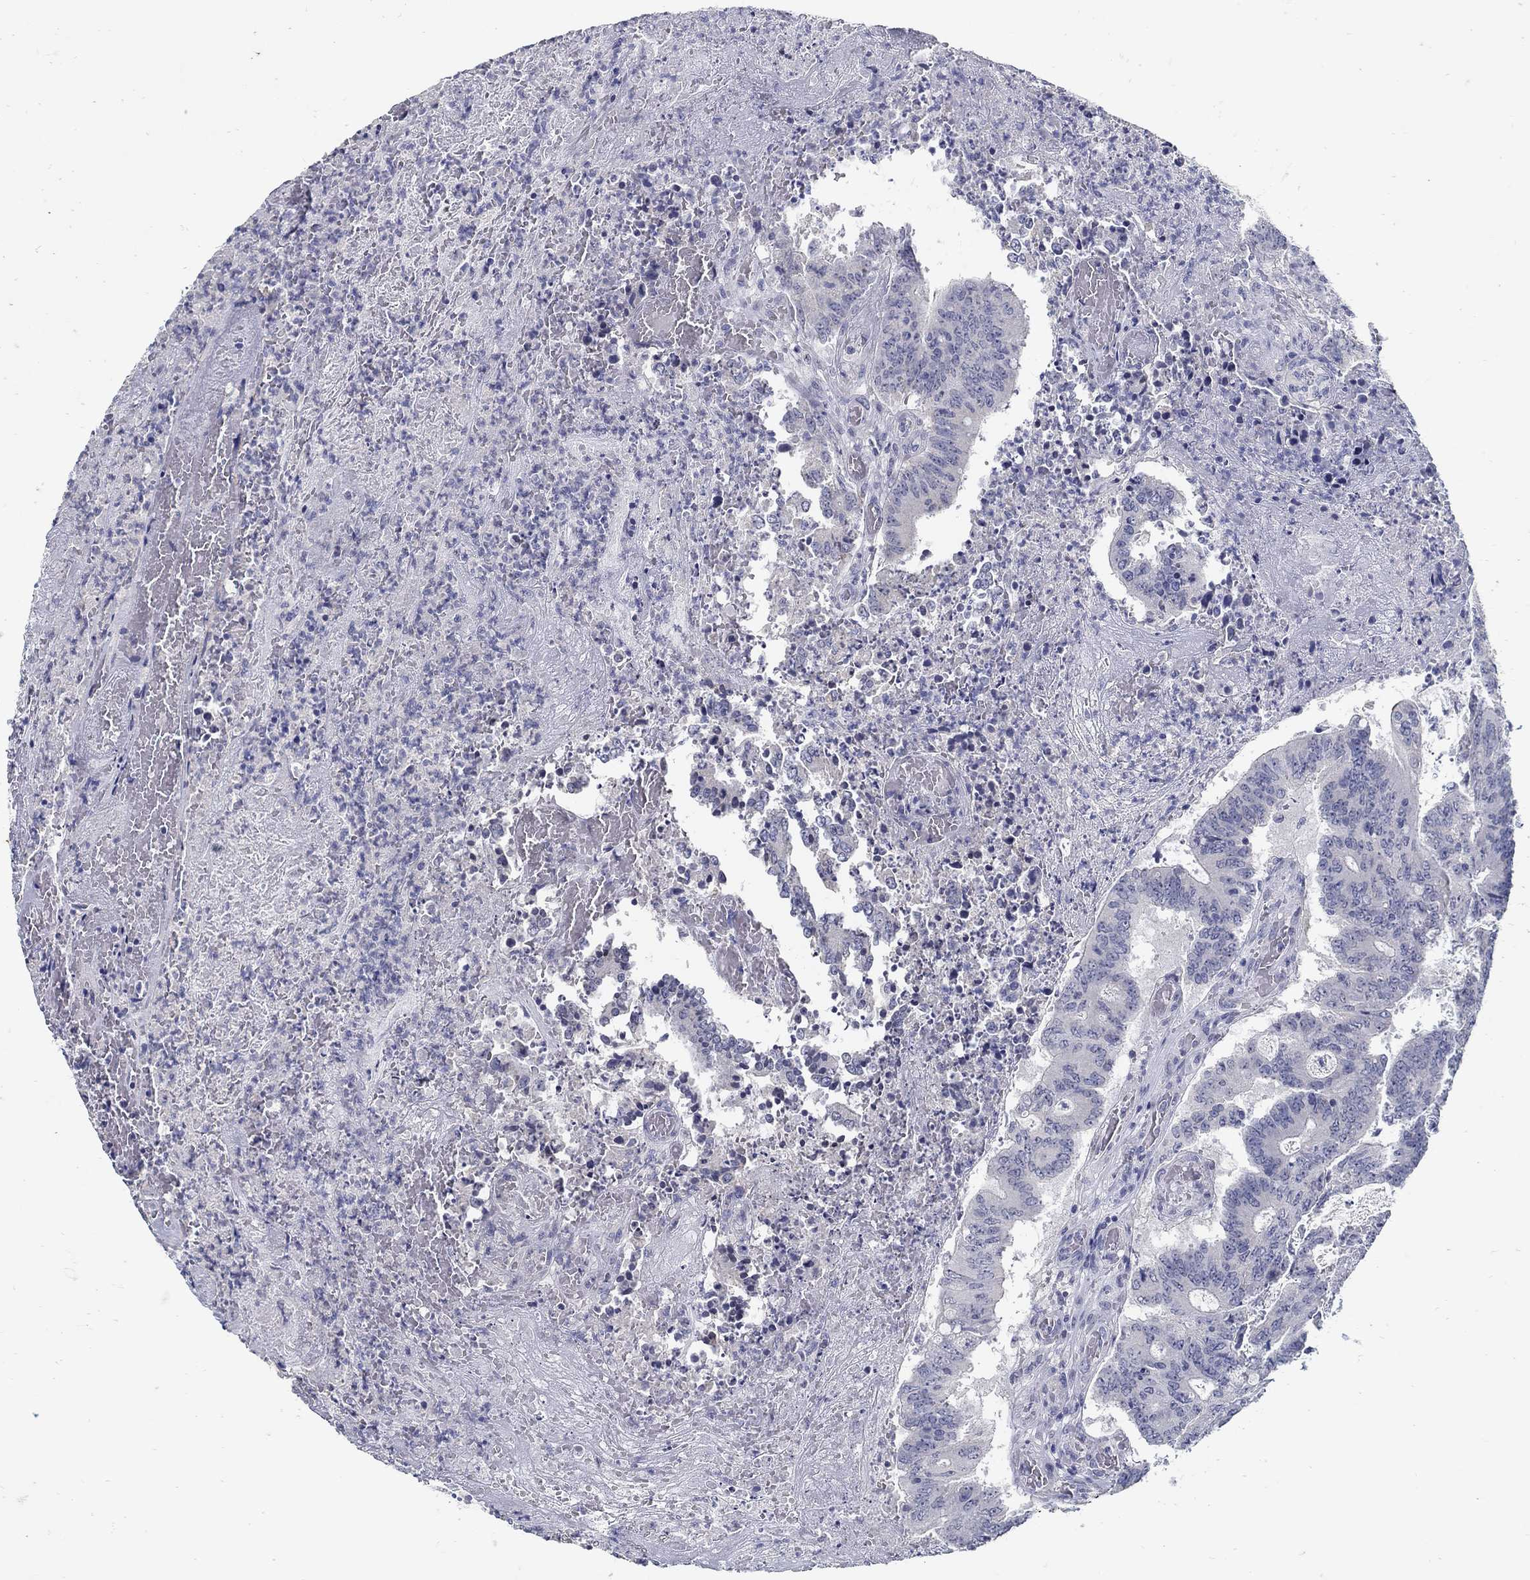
{"staining": {"intensity": "negative", "quantity": "none", "location": "none"}, "tissue": "colorectal cancer", "cell_type": "Tumor cells", "image_type": "cancer", "snomed": [{"axis": "morphology", "description": "Adenocarcinoma, NOS"}, {"axis": "topography", "description": "Colon"}], "caption": "The photomicrograph displays no staining of tumor cells in colorectal cancer.", "gene": "USP29", "patient": {"sex": "female", "age": 70}}